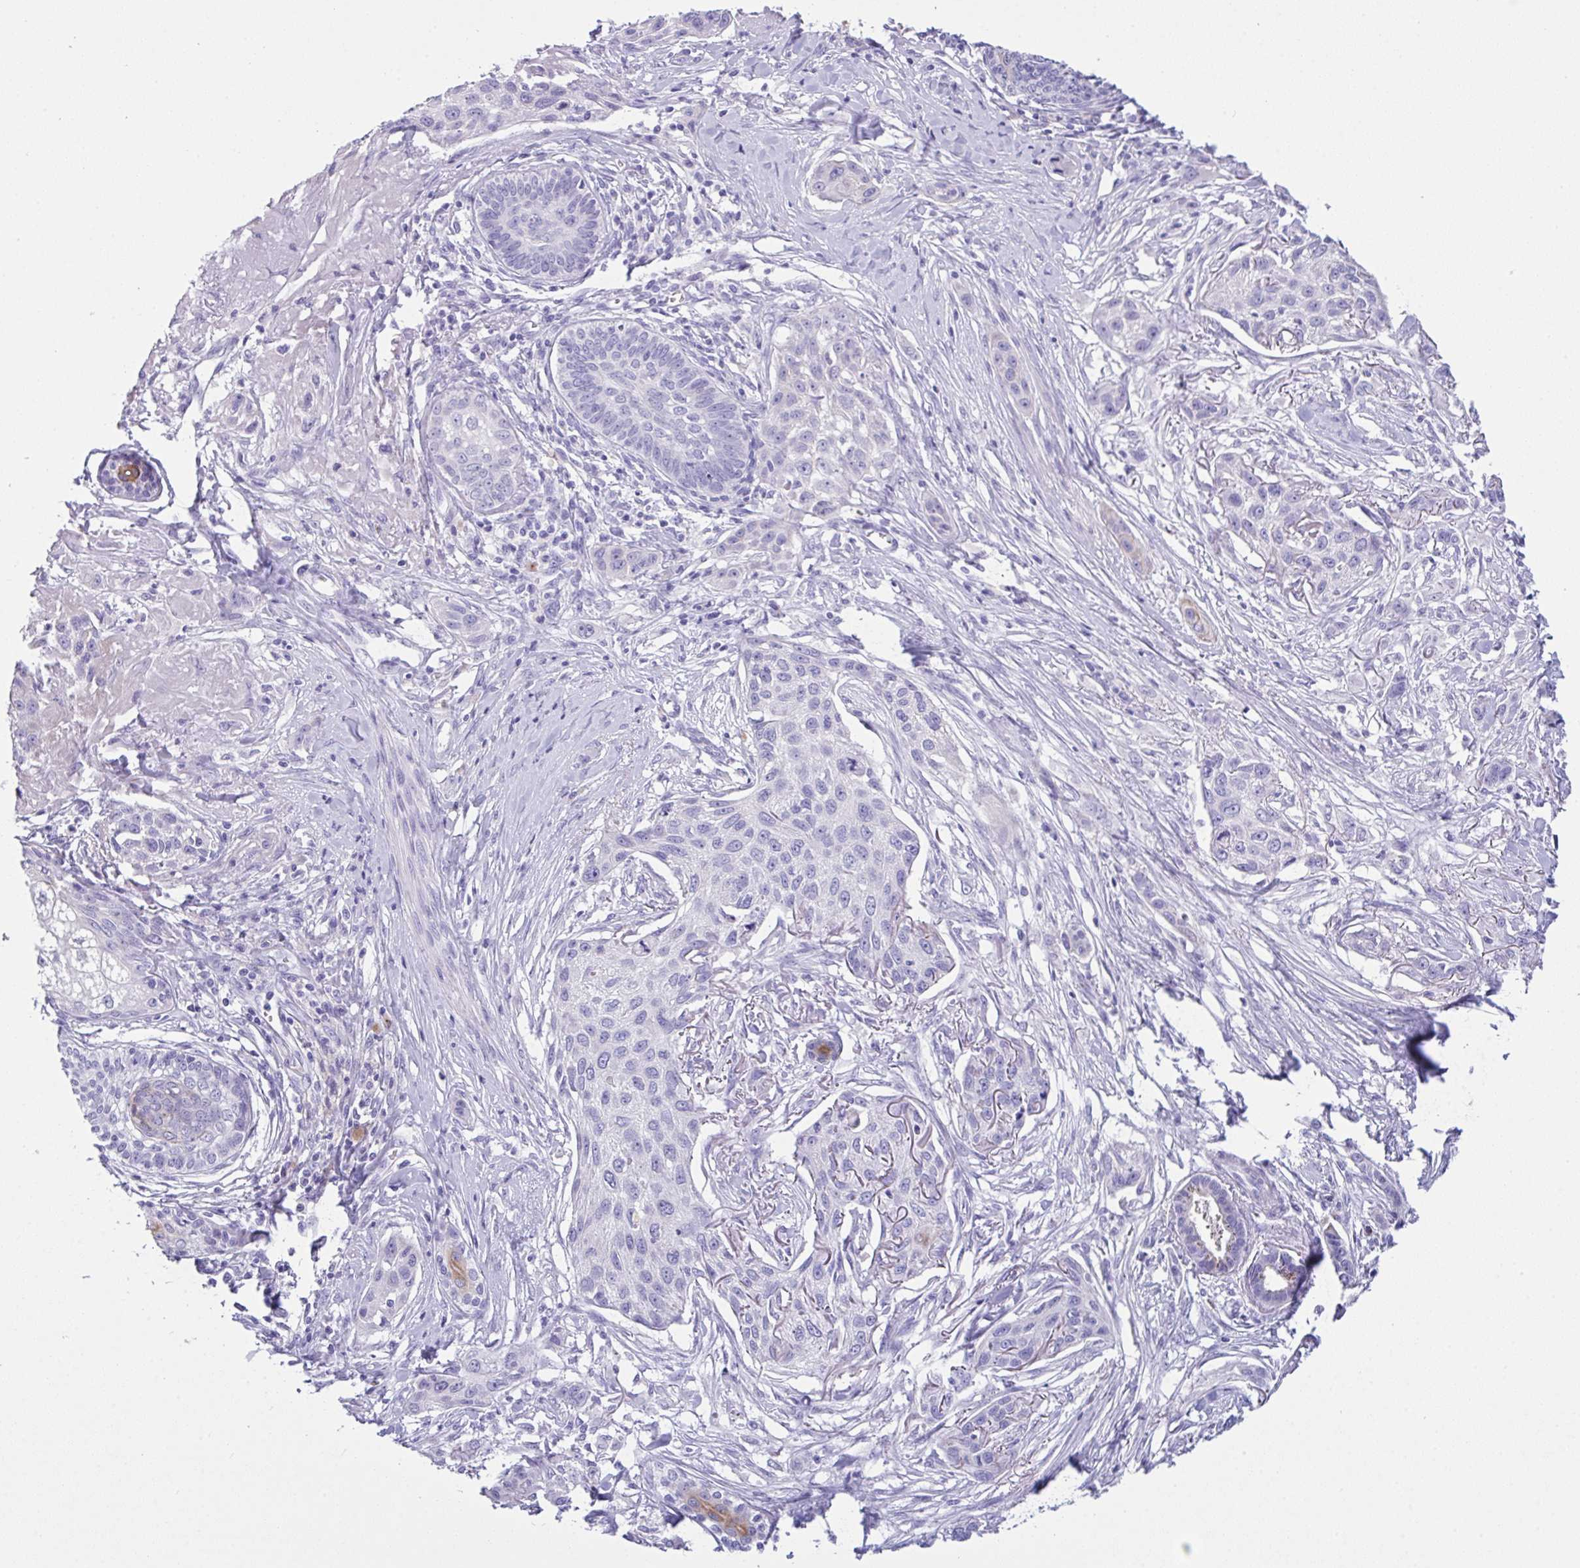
{"staining": {"intensity": "moderate", "quantity": "<25%", "location": "cytoplasmic/membranous"}, "tissue": "skin cancer", "cell_type": "Tumor cells", "image_type": "cancer", "snomed": [{"axis": "morphology", "description": "Squamous cell carcinoma, NOS"}, {"axis": "topography", "description": "Skin"}], "caption": "The immunohistochemical stain labels moderate cytoplasmic/membranous positivity in tumor cells of skin cancer (squamous cell carcinoma) tissue. The staining was performed using DAB to visualize the protein expression in brown, while the nuclei were stained in blue with hematoxylin (Magnification: 20x).", "gene": "FBXL20", "patient": {"sex": "male", "age": 63}}